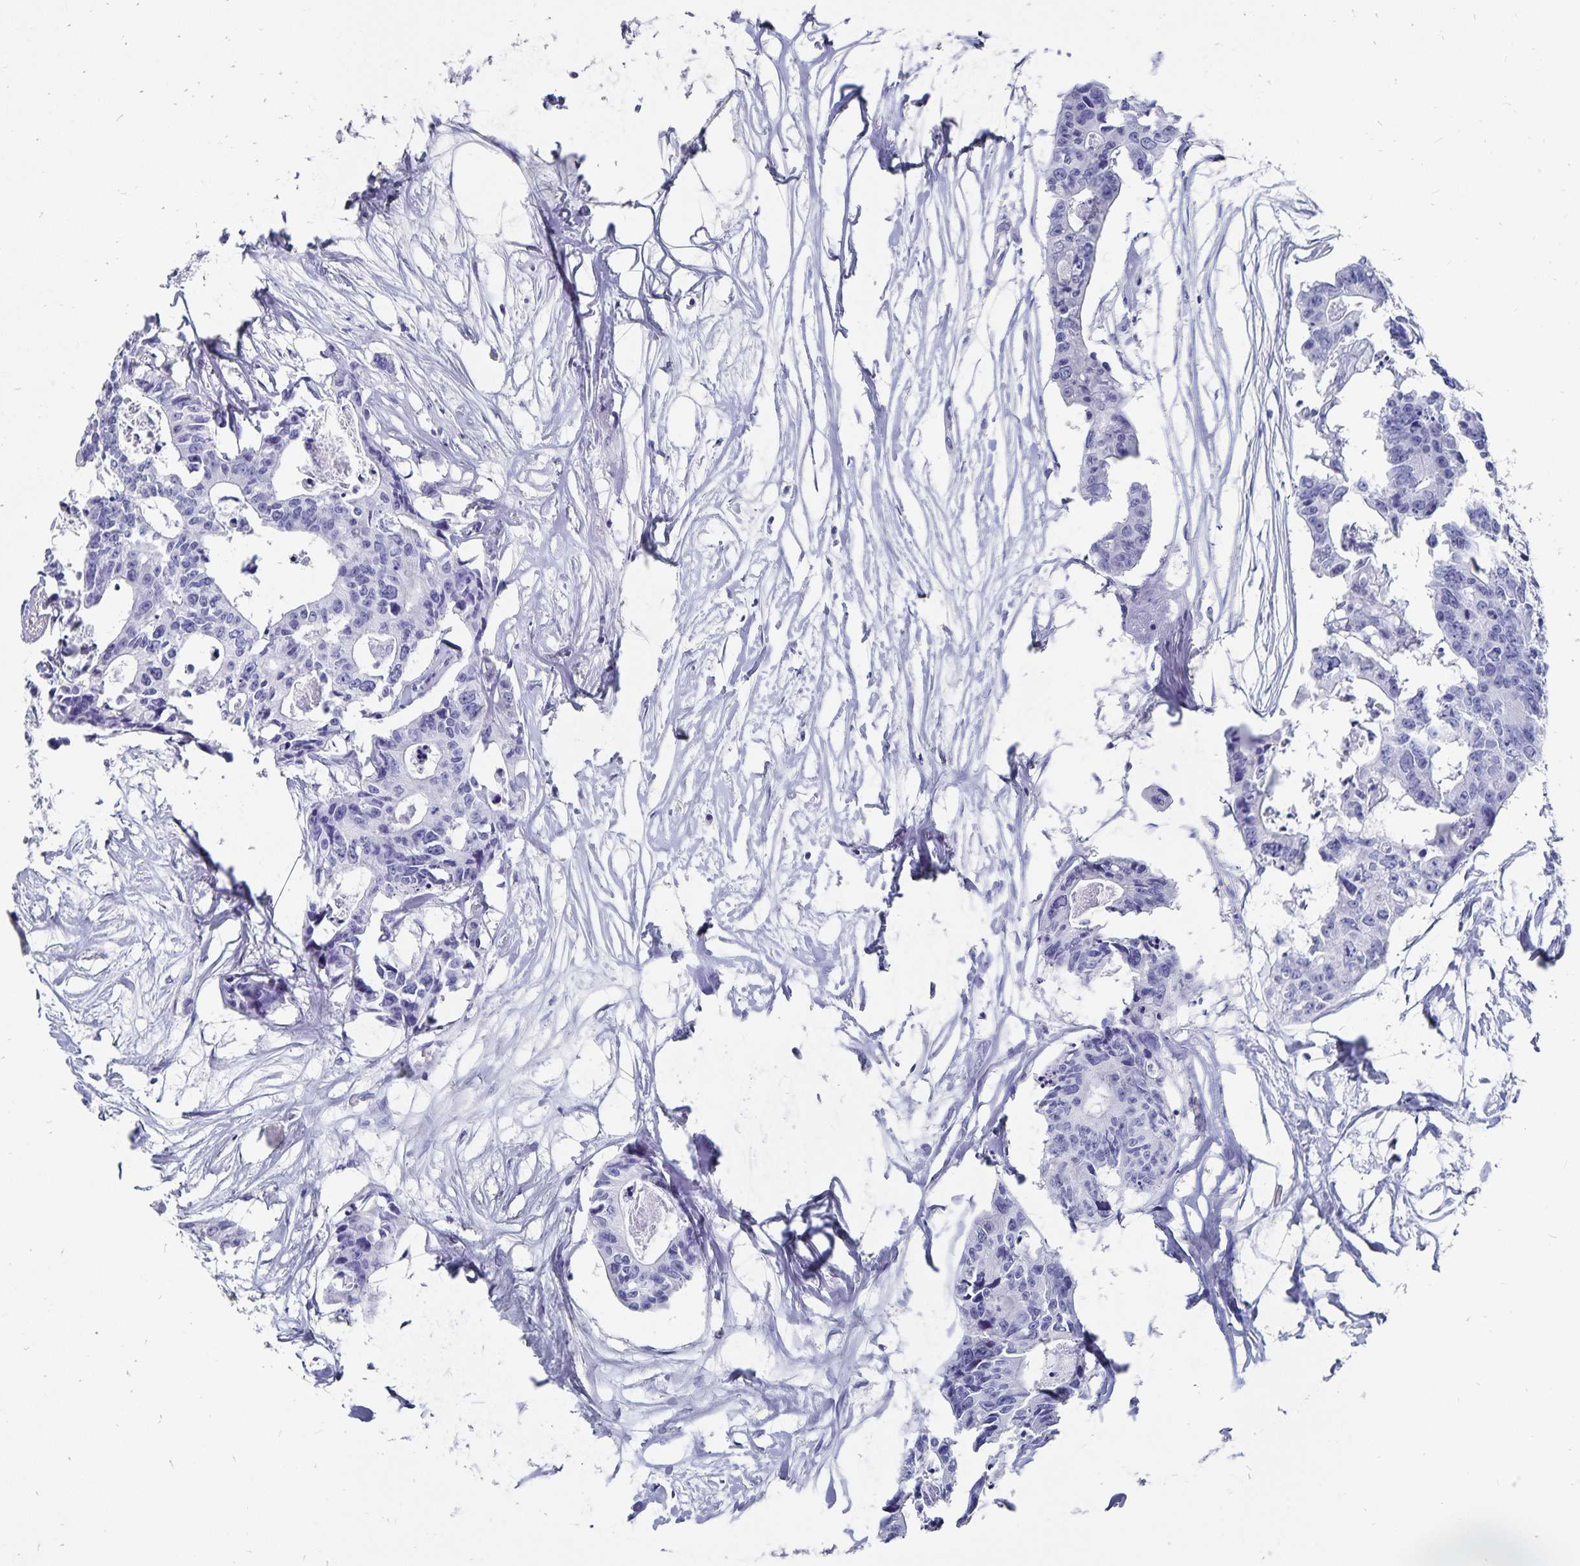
{"staining": {"intensity": "negative", "quantity": "none", "location": "none"}, "tissue": "colorectal cancer", "cell_type": "Tumor cells", "image_type": "cancer", "snomed": [{"axis": "morphology", "description": "Adenocarcinoma, NOS"}, {"axis": "topography", "description": "Rectum"}], "caption": "There is no significant positivity in tumor cells of colorectal cancer (adenocarcinoma).", "gene": "ADH1A", "patient": {"sex": "male", "age": 57}}